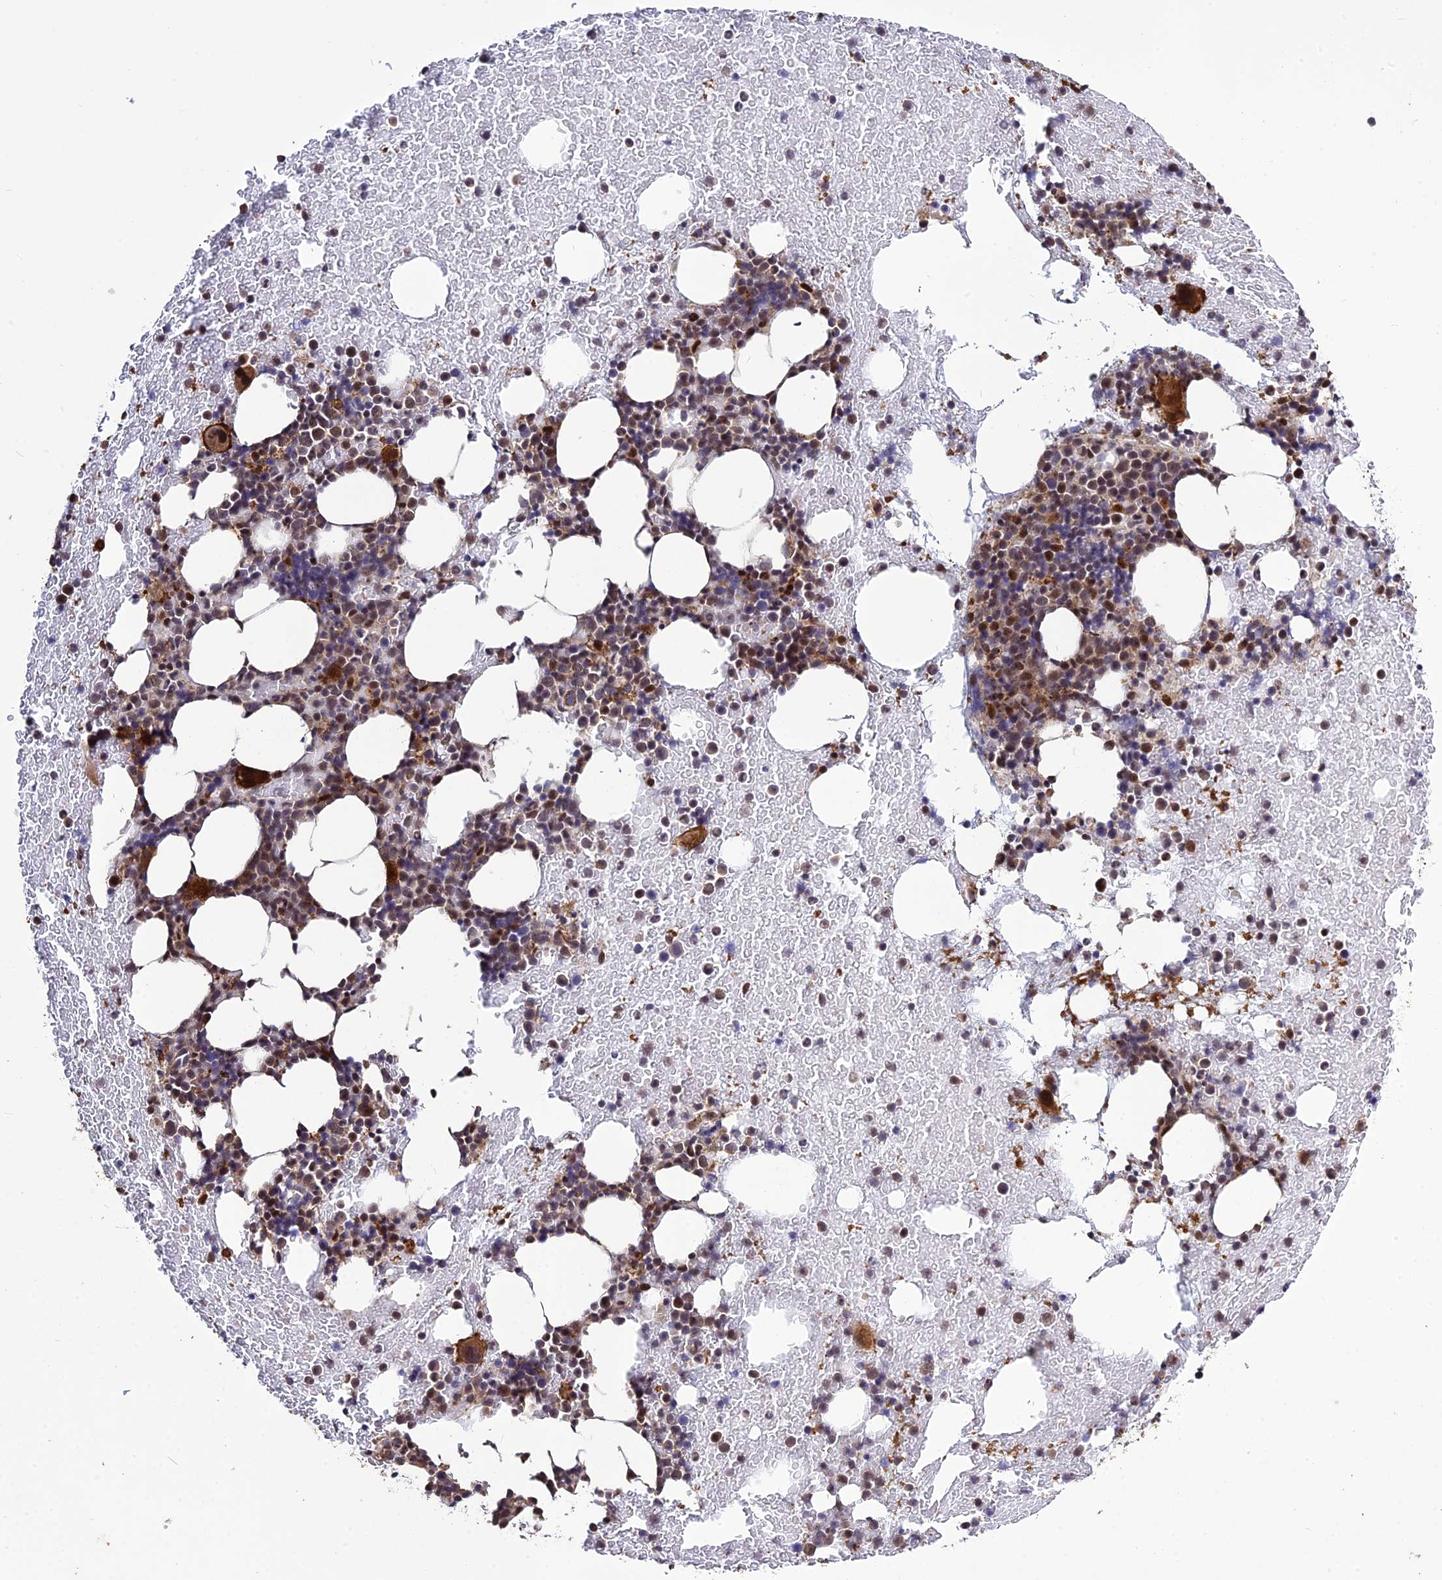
{"staining": {"intensity": "moderate", "quantity": "25%-75%", "location": "cytoplasmic/membranous,nuclear"}, "tissue": "bone marrow", "cell_type": "Hematopoietic cells", "image_type": "normal", "snomed": [{"axis": "morphology", "description": "Normal tissue, NOS"}, {"axis": "topography", "description": "Bone marrow"}], "caption": "Immunohistochemistry (IHC) photomicrograph of unremarkable bone marrow: human bone marrow stained using IHC shows medium levels of moderate protein expression localized specifically in the cytoplasmic/membranous,nuclear of hematopoietic cells, appearing as a cytoplasmic/membranous,nuclear brown color.", "gene": "SPG21", "patient": {"sex": "male", "age": 57}}